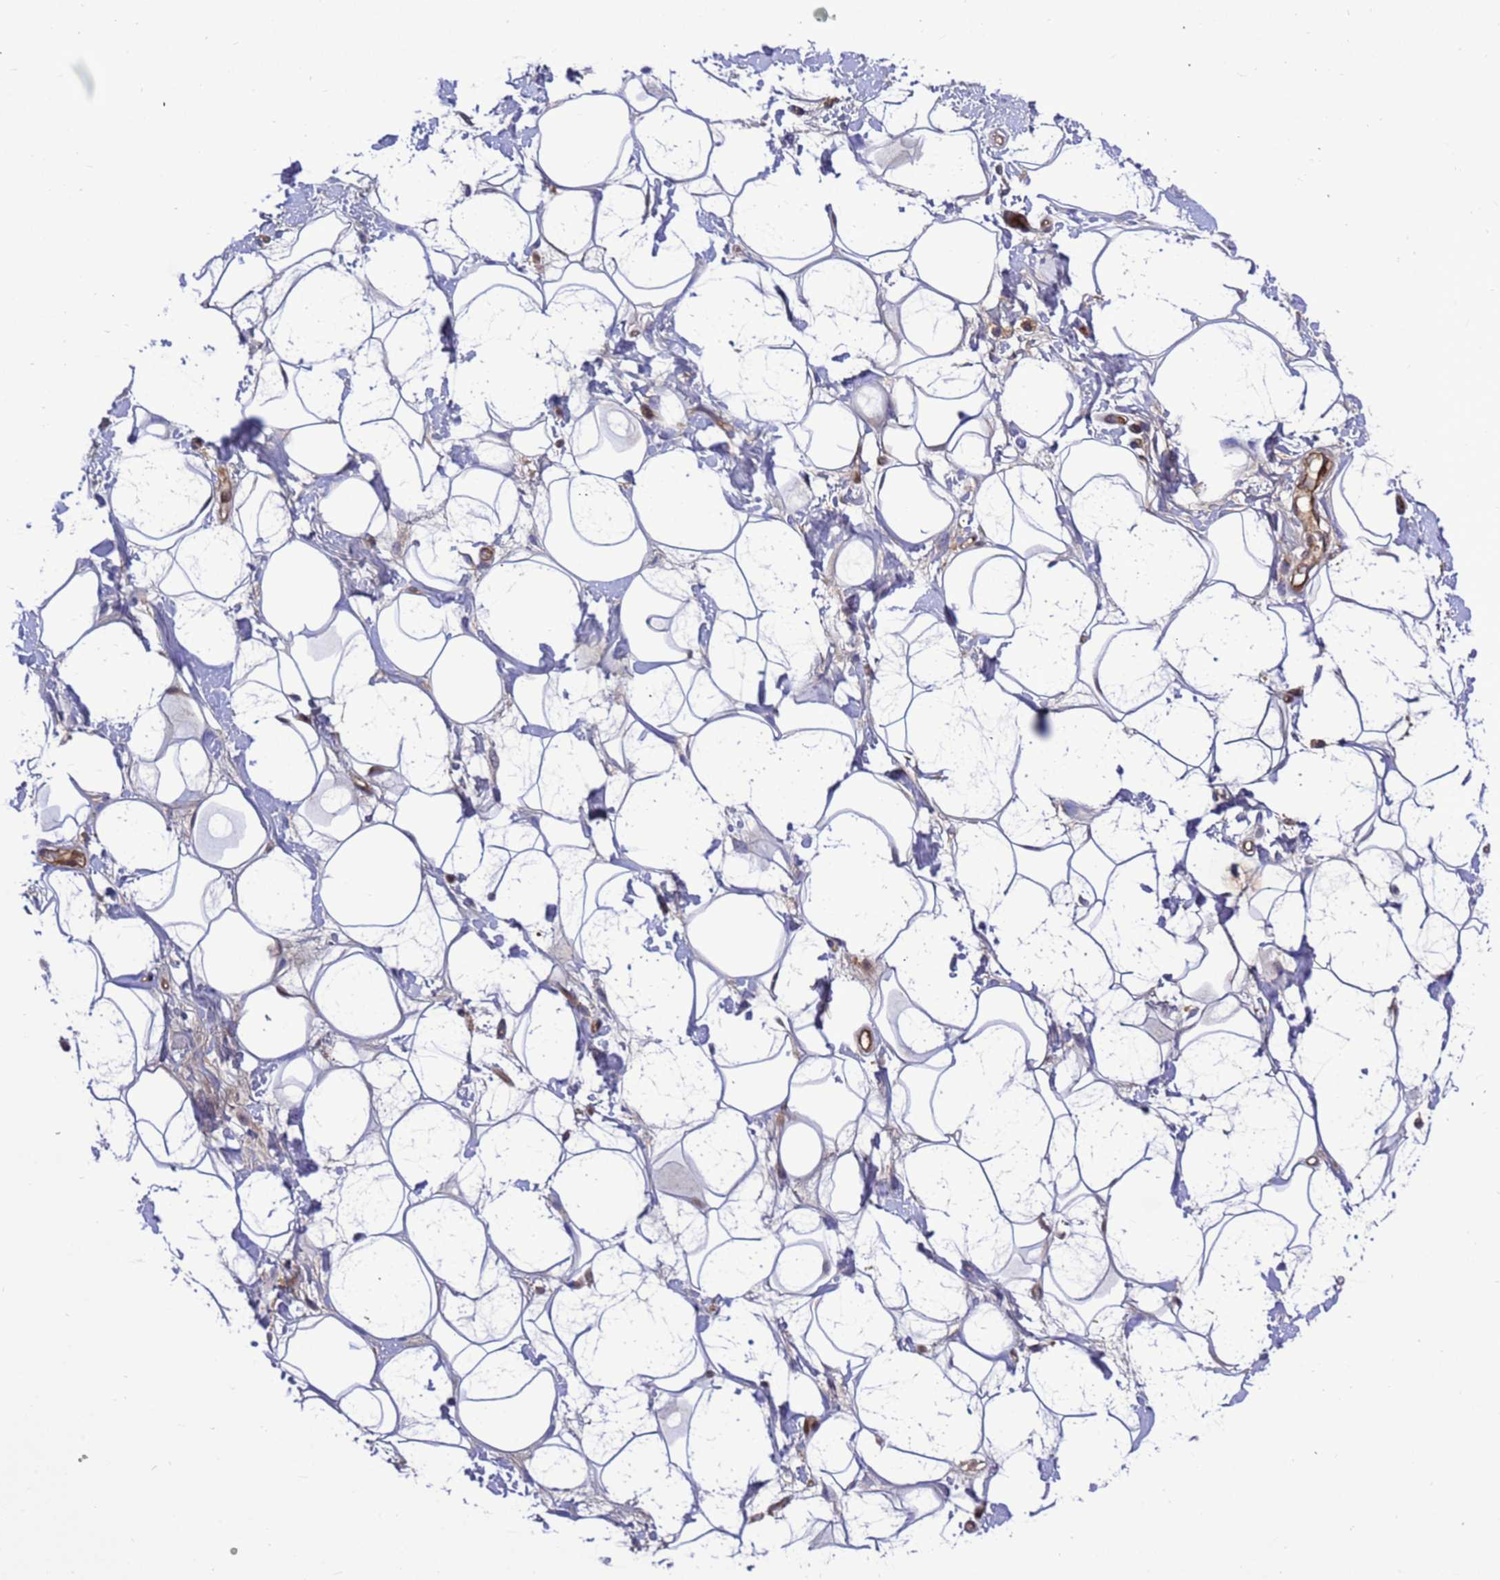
{"staining": {"intensity": "negative", "quantity": "none", "location": "none"}, "tissue": "adipose tissue", "cell_type": "Adipocytes", "image_type": "normal", "snomed": [{"axis": "morphology", "description": "Normal tissue, NOS"}, {"axis": "topography", "description": "Breast"}], "caption": "Immunohistochemistry (IHC) histopathology image of normal adipose tissue: adipose tissue stained with DAB (3,3'-diaminobenzidine) displays no significant protein staining in adipocytes. Brightfield microscopy of immunohistochemistry stained with DAB (3,3'-diaminobenzidine) (brown) and hematoxylin (blue), captured at high magnification.", "gene": "FOXRED1", "patient": {"sex": "female", "age": 26}}